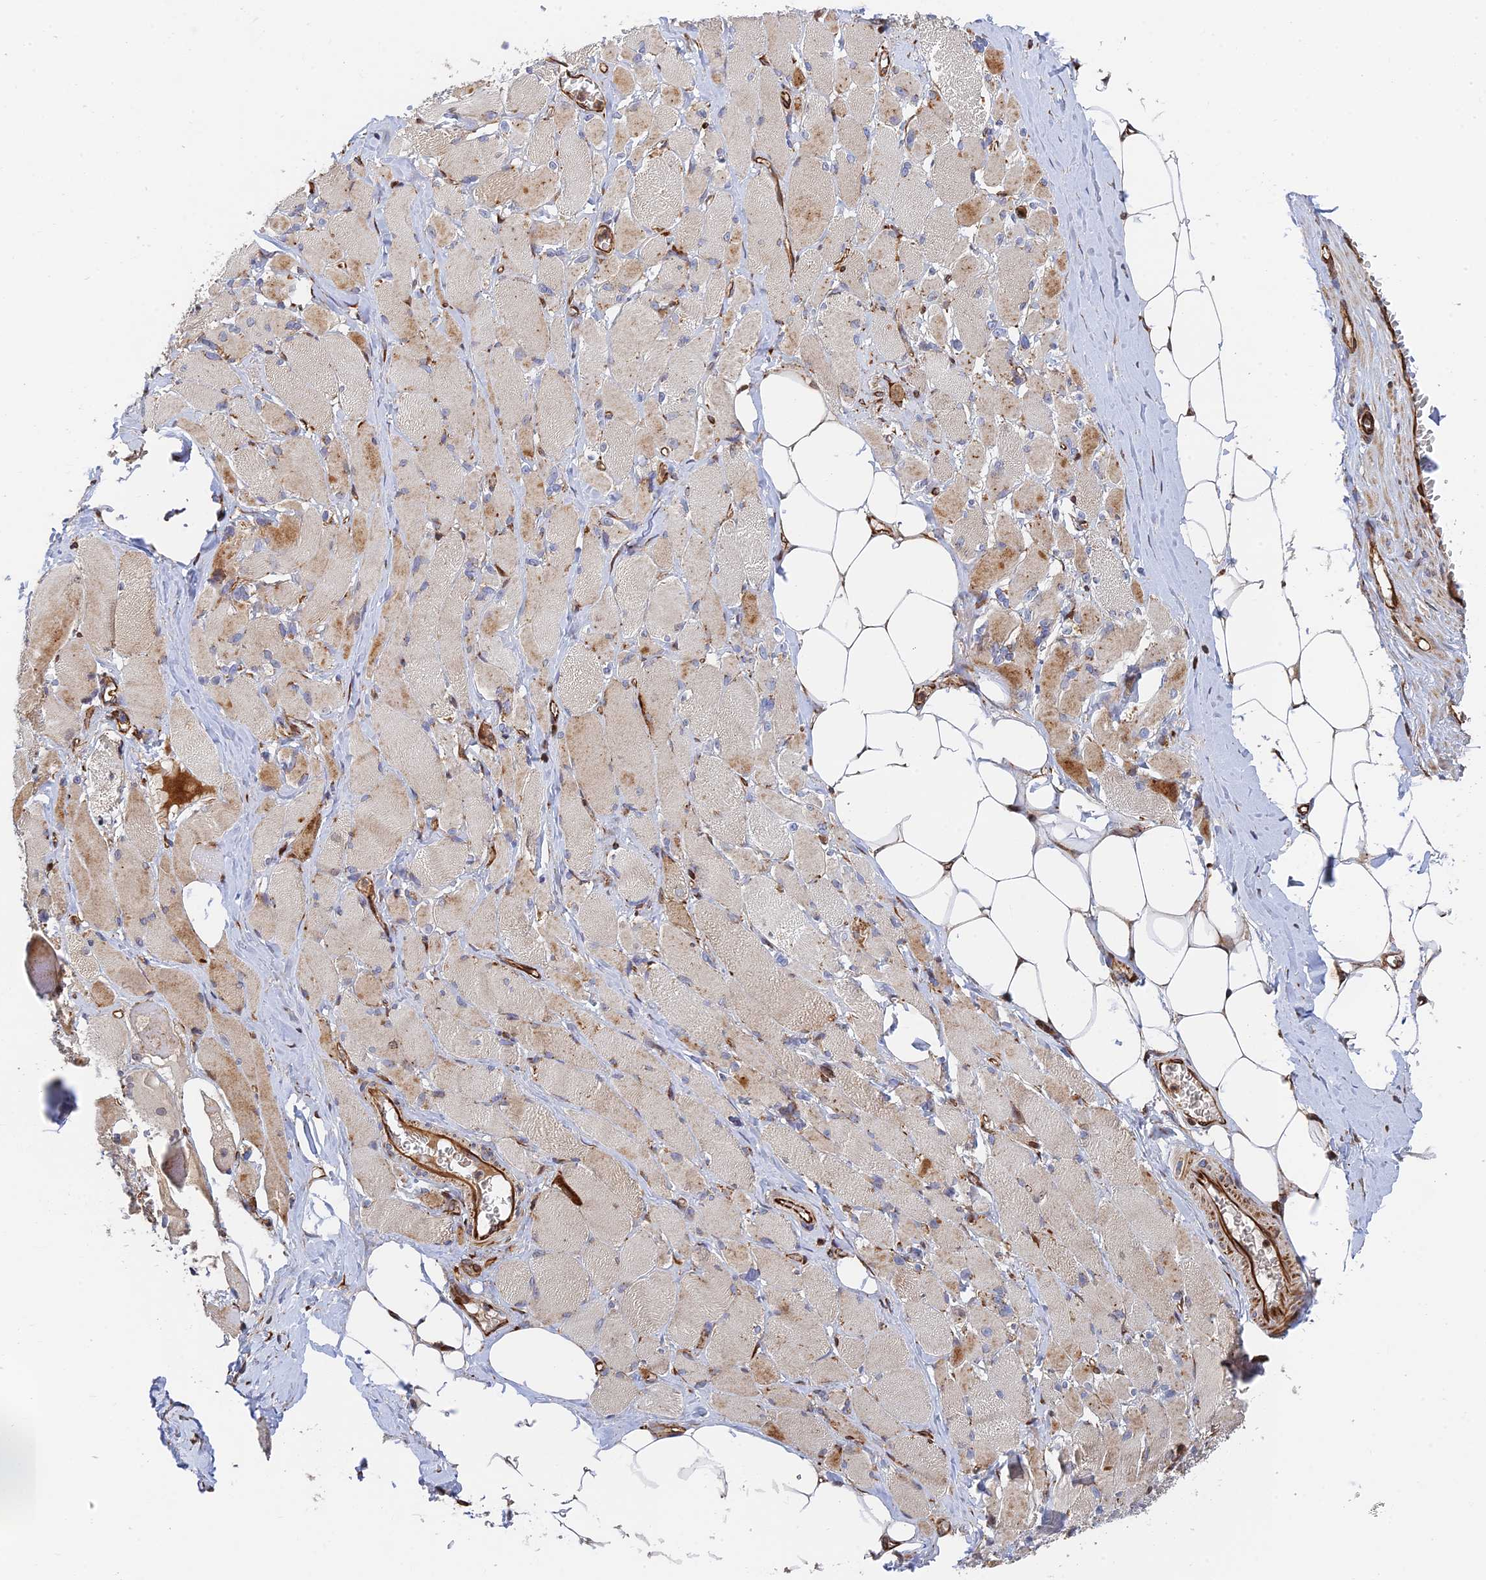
{"staining": {"intensity": "moderate", "quantity": "25%-75%", "location": "cytoplasmic/membranous"}, "tissue": "skeletal muscle", "cell_type": "Myocytes", "image_type": "normal", "snomed": [{"axis": "morphology", "description": "Normal tissue, NOS"}, {"axis": "morphology", "description": "Basal cell carcinoma"}, {"axis": "topography", "description": "Skeletal muscle"}], "caption": "Myocytes show moderate cytoplasmic/membranous staining in about 25%-75% of cells in benign skeletal muscle.", "gene": "PPP2R3C", "patient": {"sex": "female", "age": 64}}